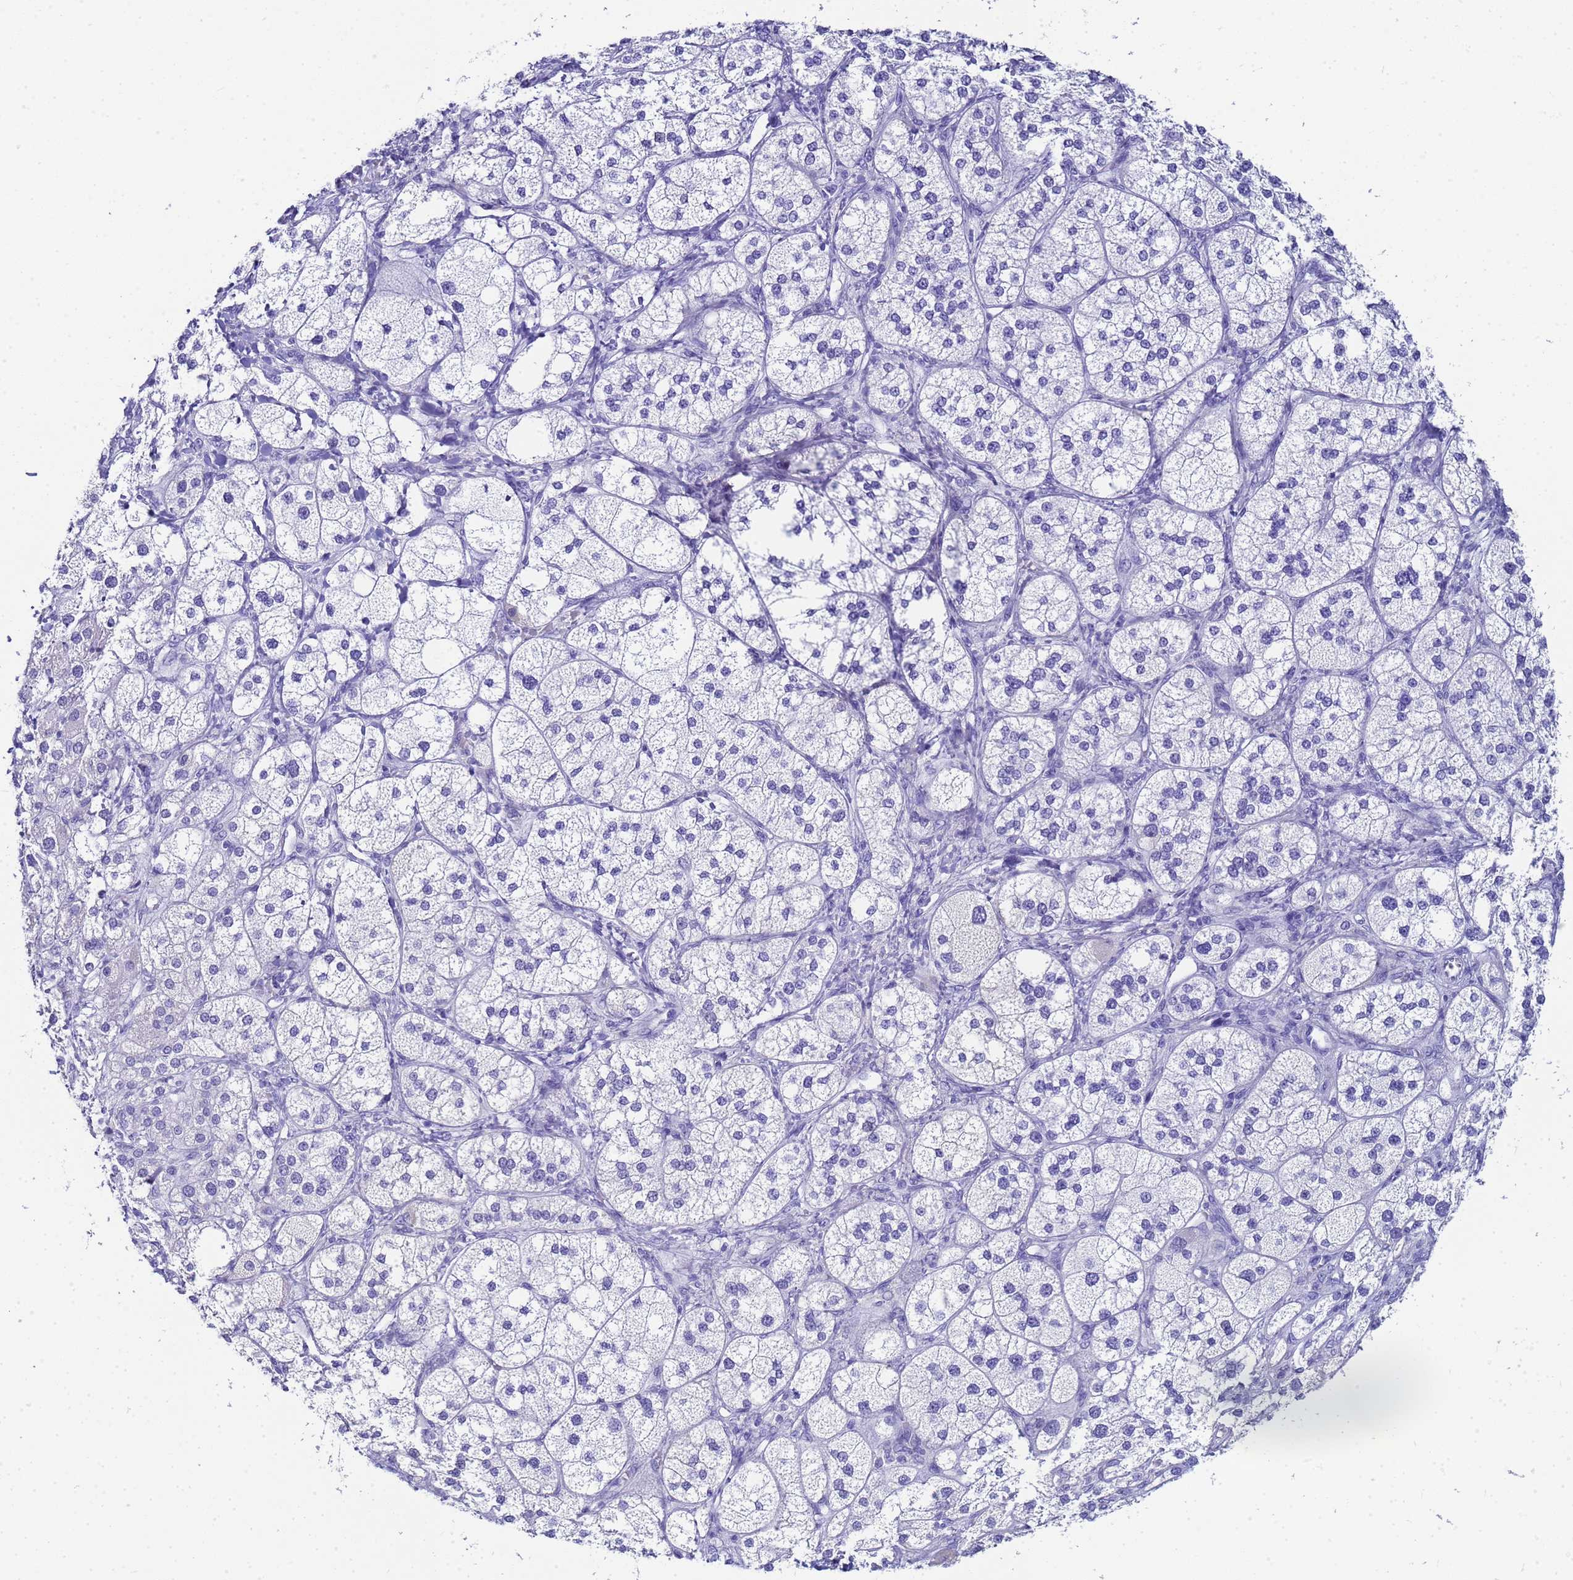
{"staining": {"intensity": "negative", "quantity": "none", "location": "none"}, "tissue": "adrenal gland", "cell_type": "Glandular cells", "image_type": "normal", "snomed": [{"axis": "morphology", "description": "Normal tissue, NOS"}, {"axis": "topography", "description": "Adrenal gland"}], "caption": "Immunohistochemistry photomicrograph of unremarkable adrenal gland: adrenal gland stained with DAB demonstrates no significant protein expression in glandular cells.", "gene": "CKB", "patient": {"sex": "male", "age": 61}}